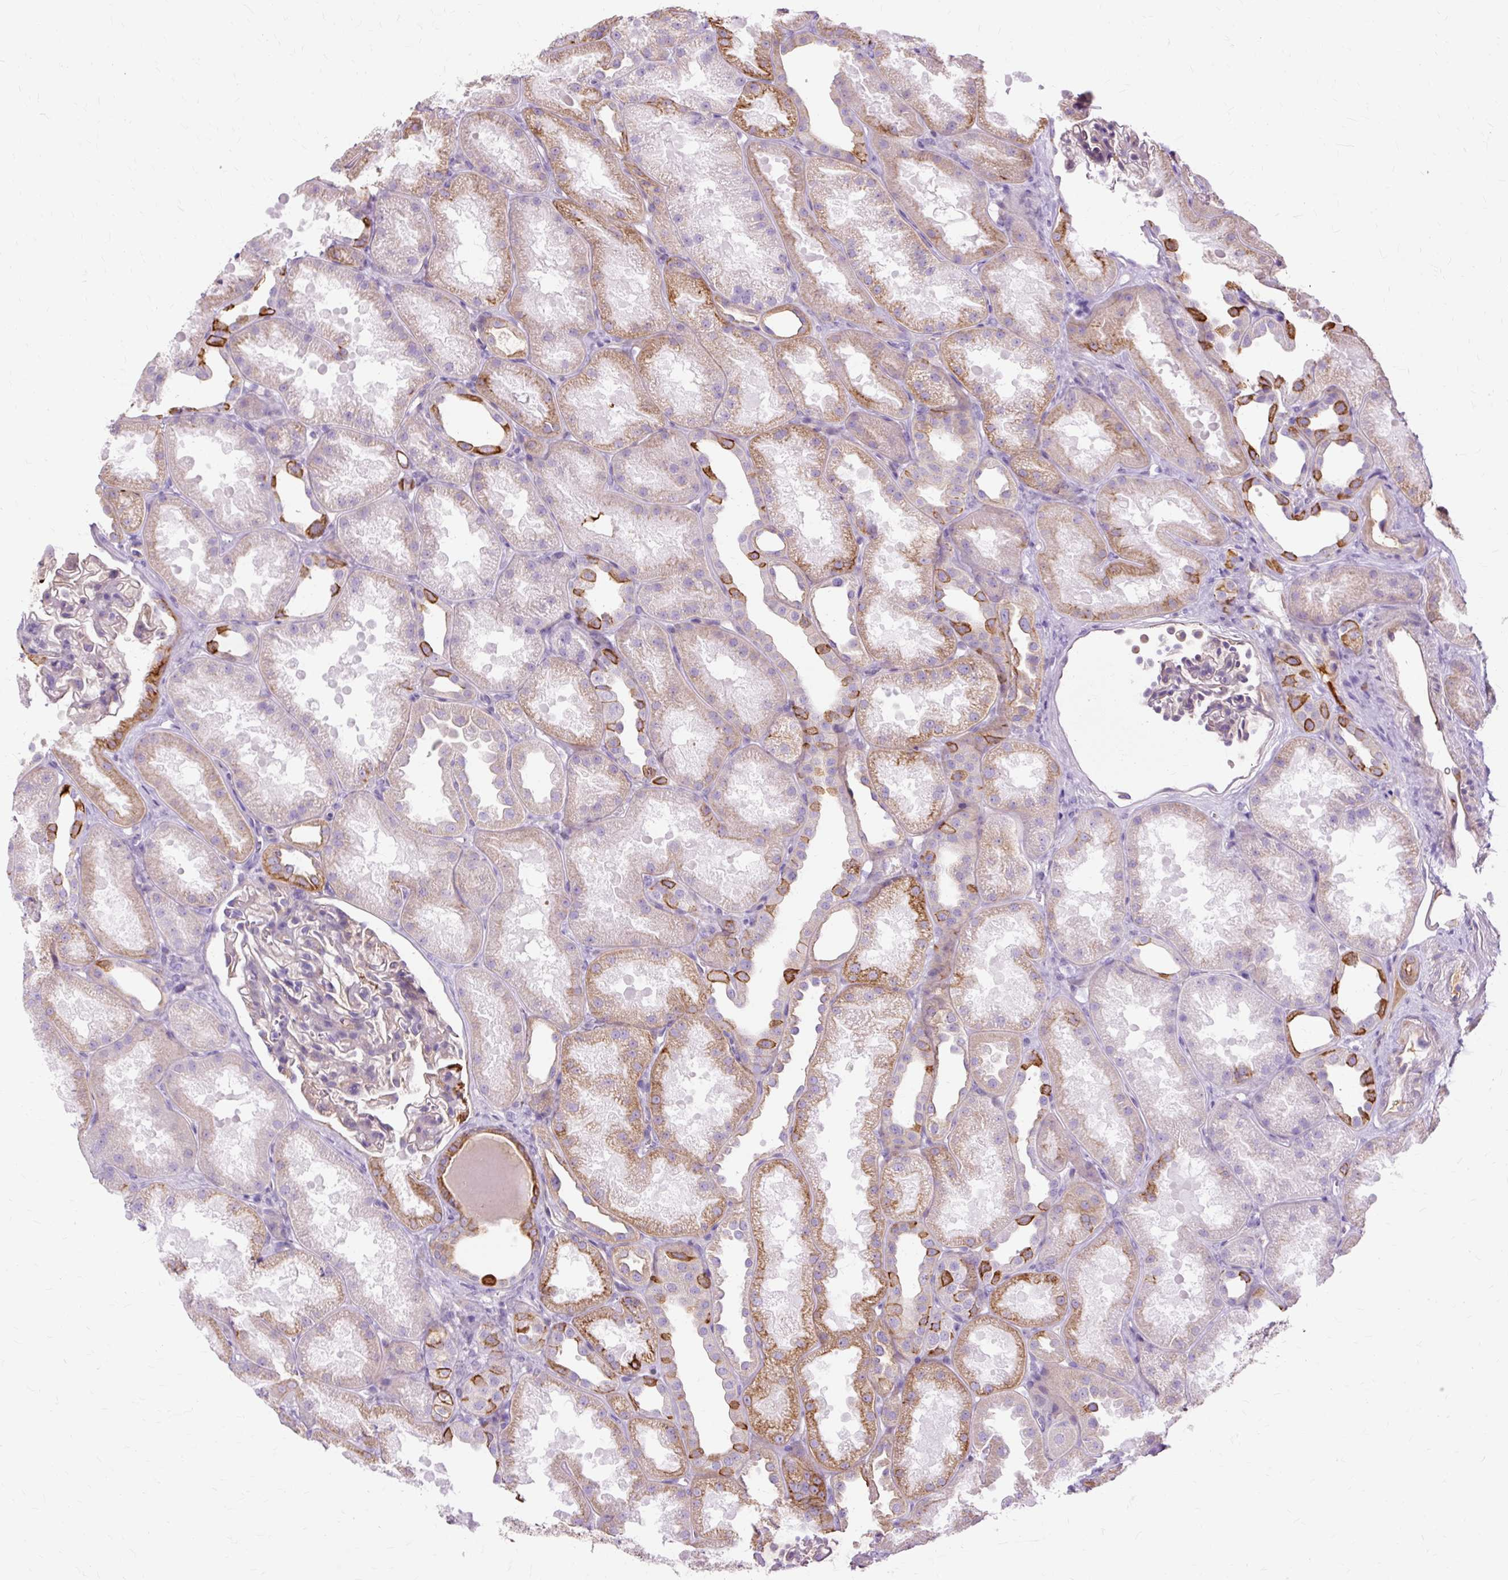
{"staining": {"intensity": "negative", "quantity": "none", "location": "none"}, "tissue": "kidney", "cell_type": "Cells in glomeruli", "image_type": "normal", "snomed": [{"axis": "morphology", "description": "Normal tissue, NOS"}, {"axis": "topography", "description": "Kidney"}], "caption": "High power microscopy histopathology image of an immunohistochemistry image of normal kidney, revealing no significant positivity in cells in glomeruli. (Brightfield microscopy of DAB (3,3'-diaminobenzidine) immunohistochemistry (IHC) at high magnification).", "gene": "DCTN4", "patient": {"sex": "male", "age": 61}}